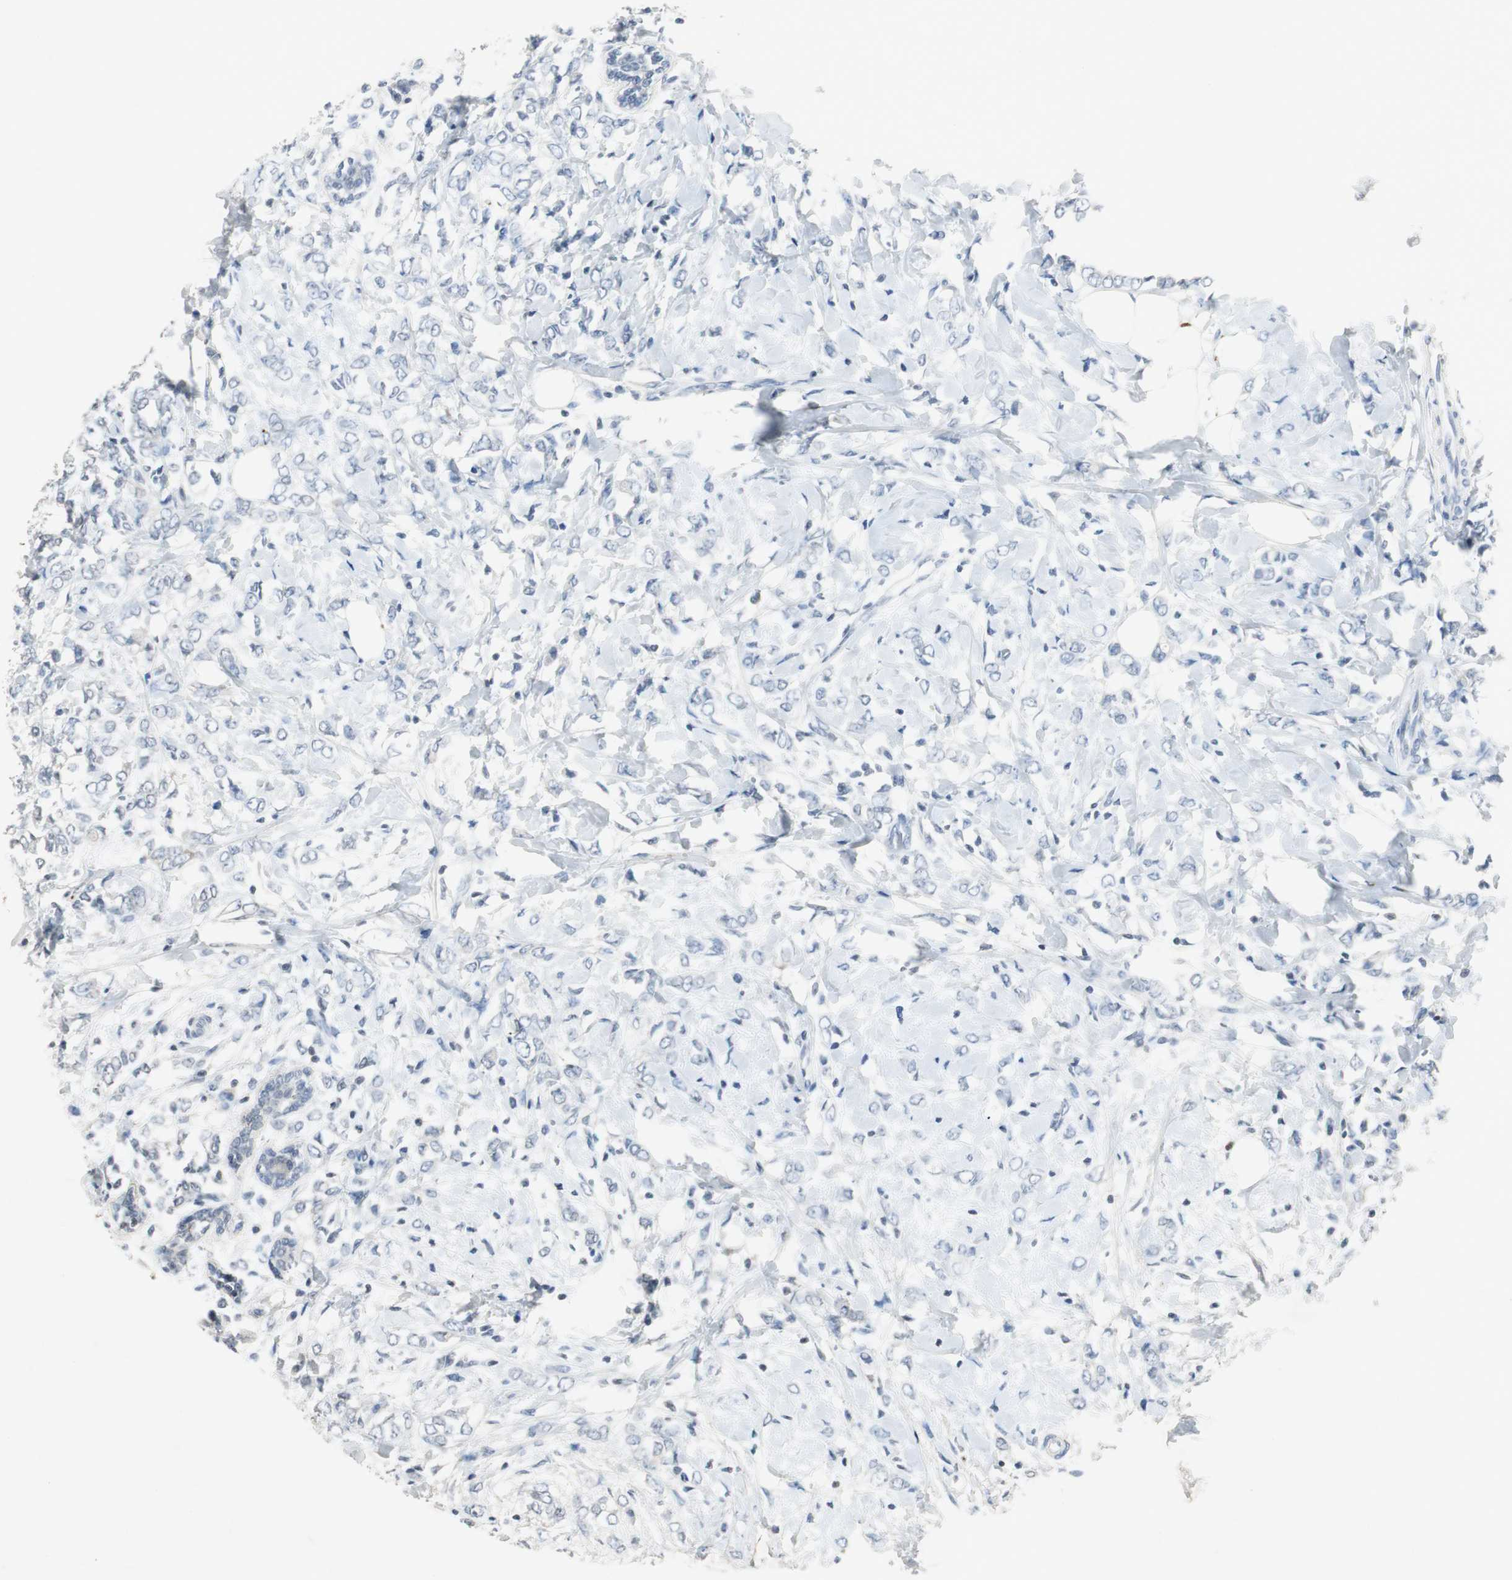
{"staining": {"intensity": "negative", "quantity": "none", "location": "none"}, "tissue": "breast cancer", "cell_type": "Tumor cells", "image_type": "cancer", "snomed": [{"axis": "morphology", "description": "Normal tissue, NOS"}, {"axis": "morphology", "description": "Lobular carcinoma"}, {"axis": "topography", "description": "Breast"}], "caption": "Histopathology image shows no protein expression in tumor cells of breast lobular carcinoma tissue.", "gene": "ADNP2", "patient": {"sex": "female", "age": 47}}